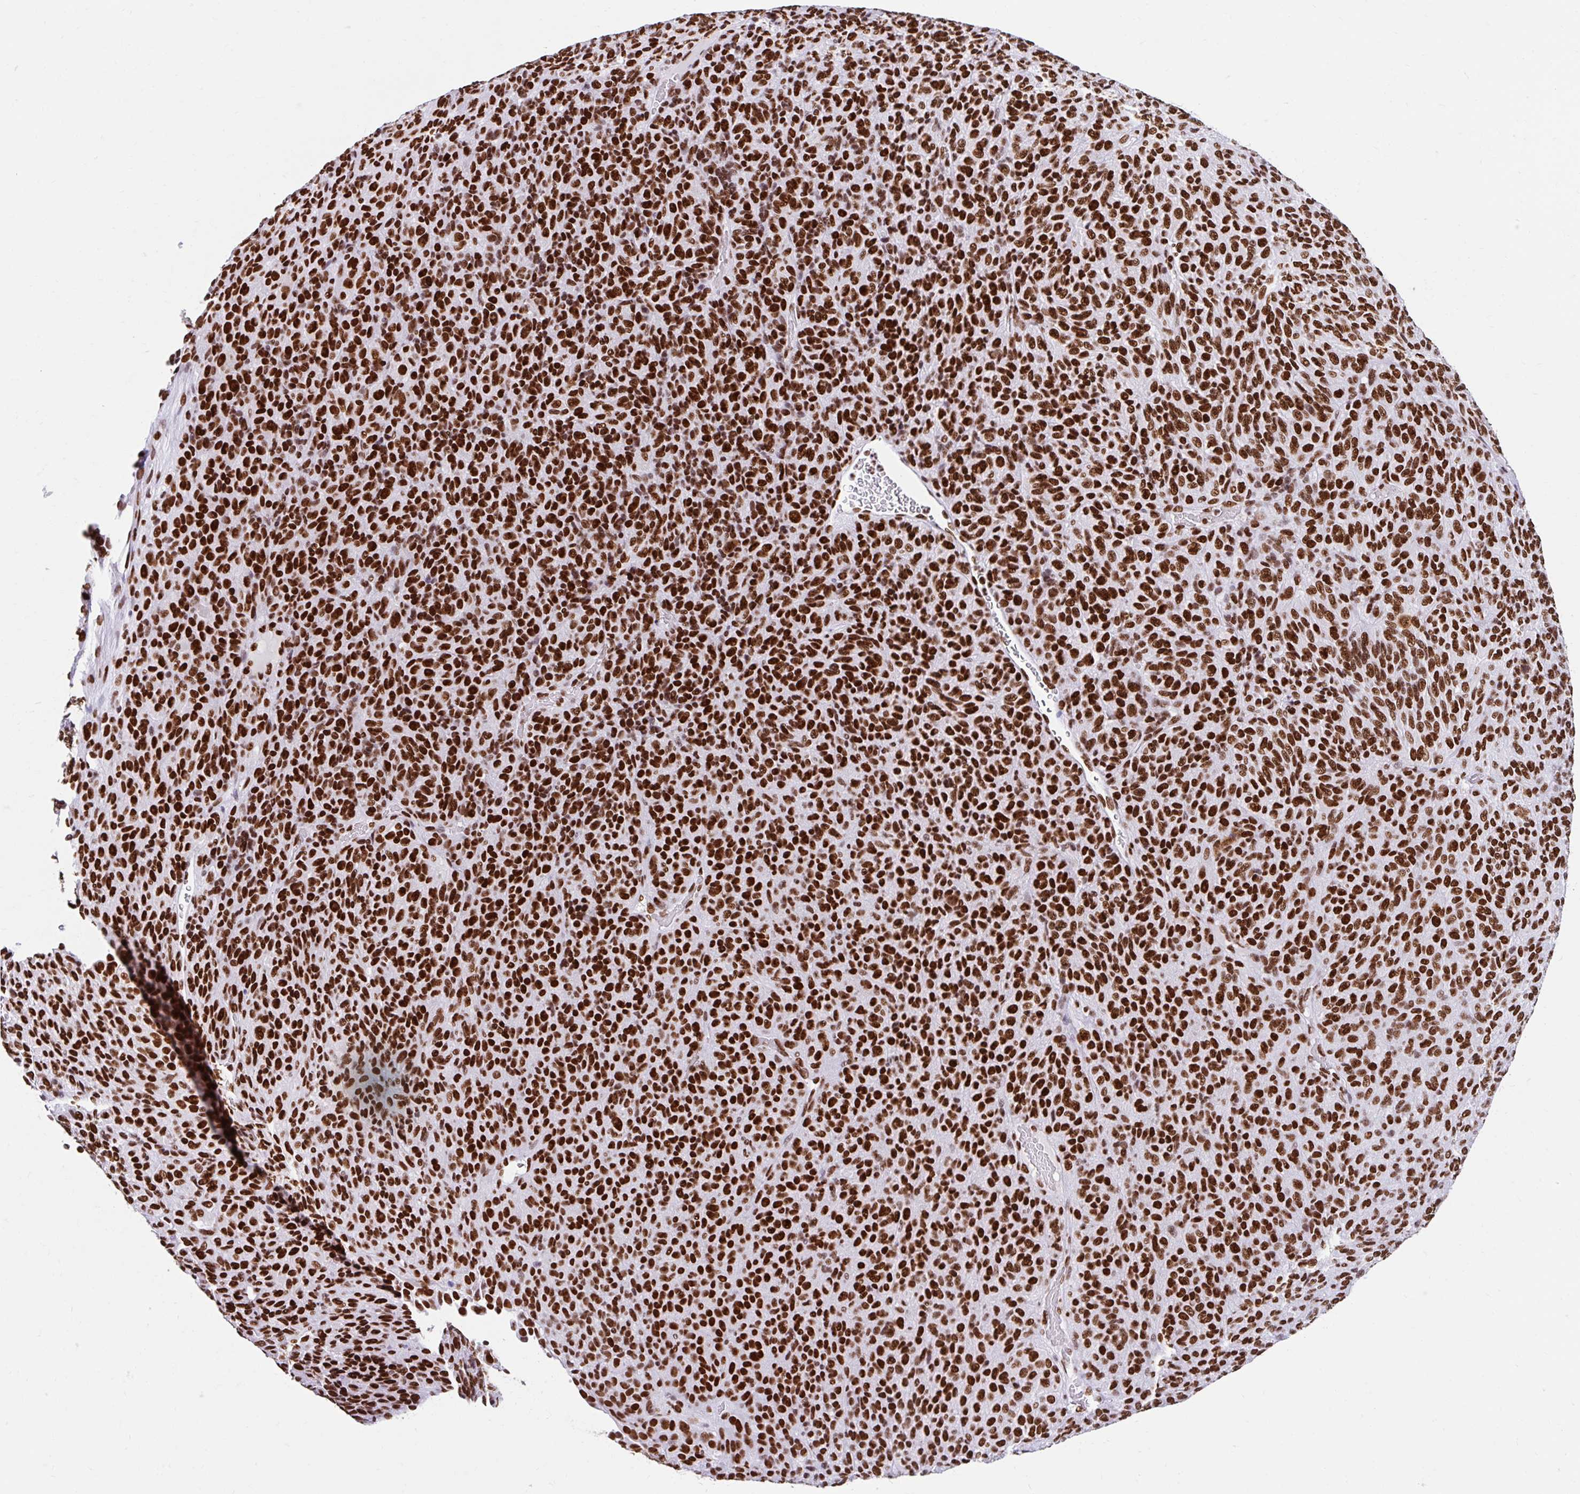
{"staining": {"intensity": "strong", "quantity": ">75%", "location": "nuclear"}, "tissue": "melanoma", "cell_type": "Tumor cells", "image_type": "cancer", "snomed": [{"axis": "morphology", "description": "Malignant melanoma, Metastatic site"}, {"axis": "topography", "description": "Brain"}], "caption": "Immunohistochemical staining of malignant melanoma (metastatic site) demonstrates strong nuclear protein expression in approximately >75% of tumor cells.", "gene": "KHDRBS1", "patient": {"sex": "female", "age": 56}}